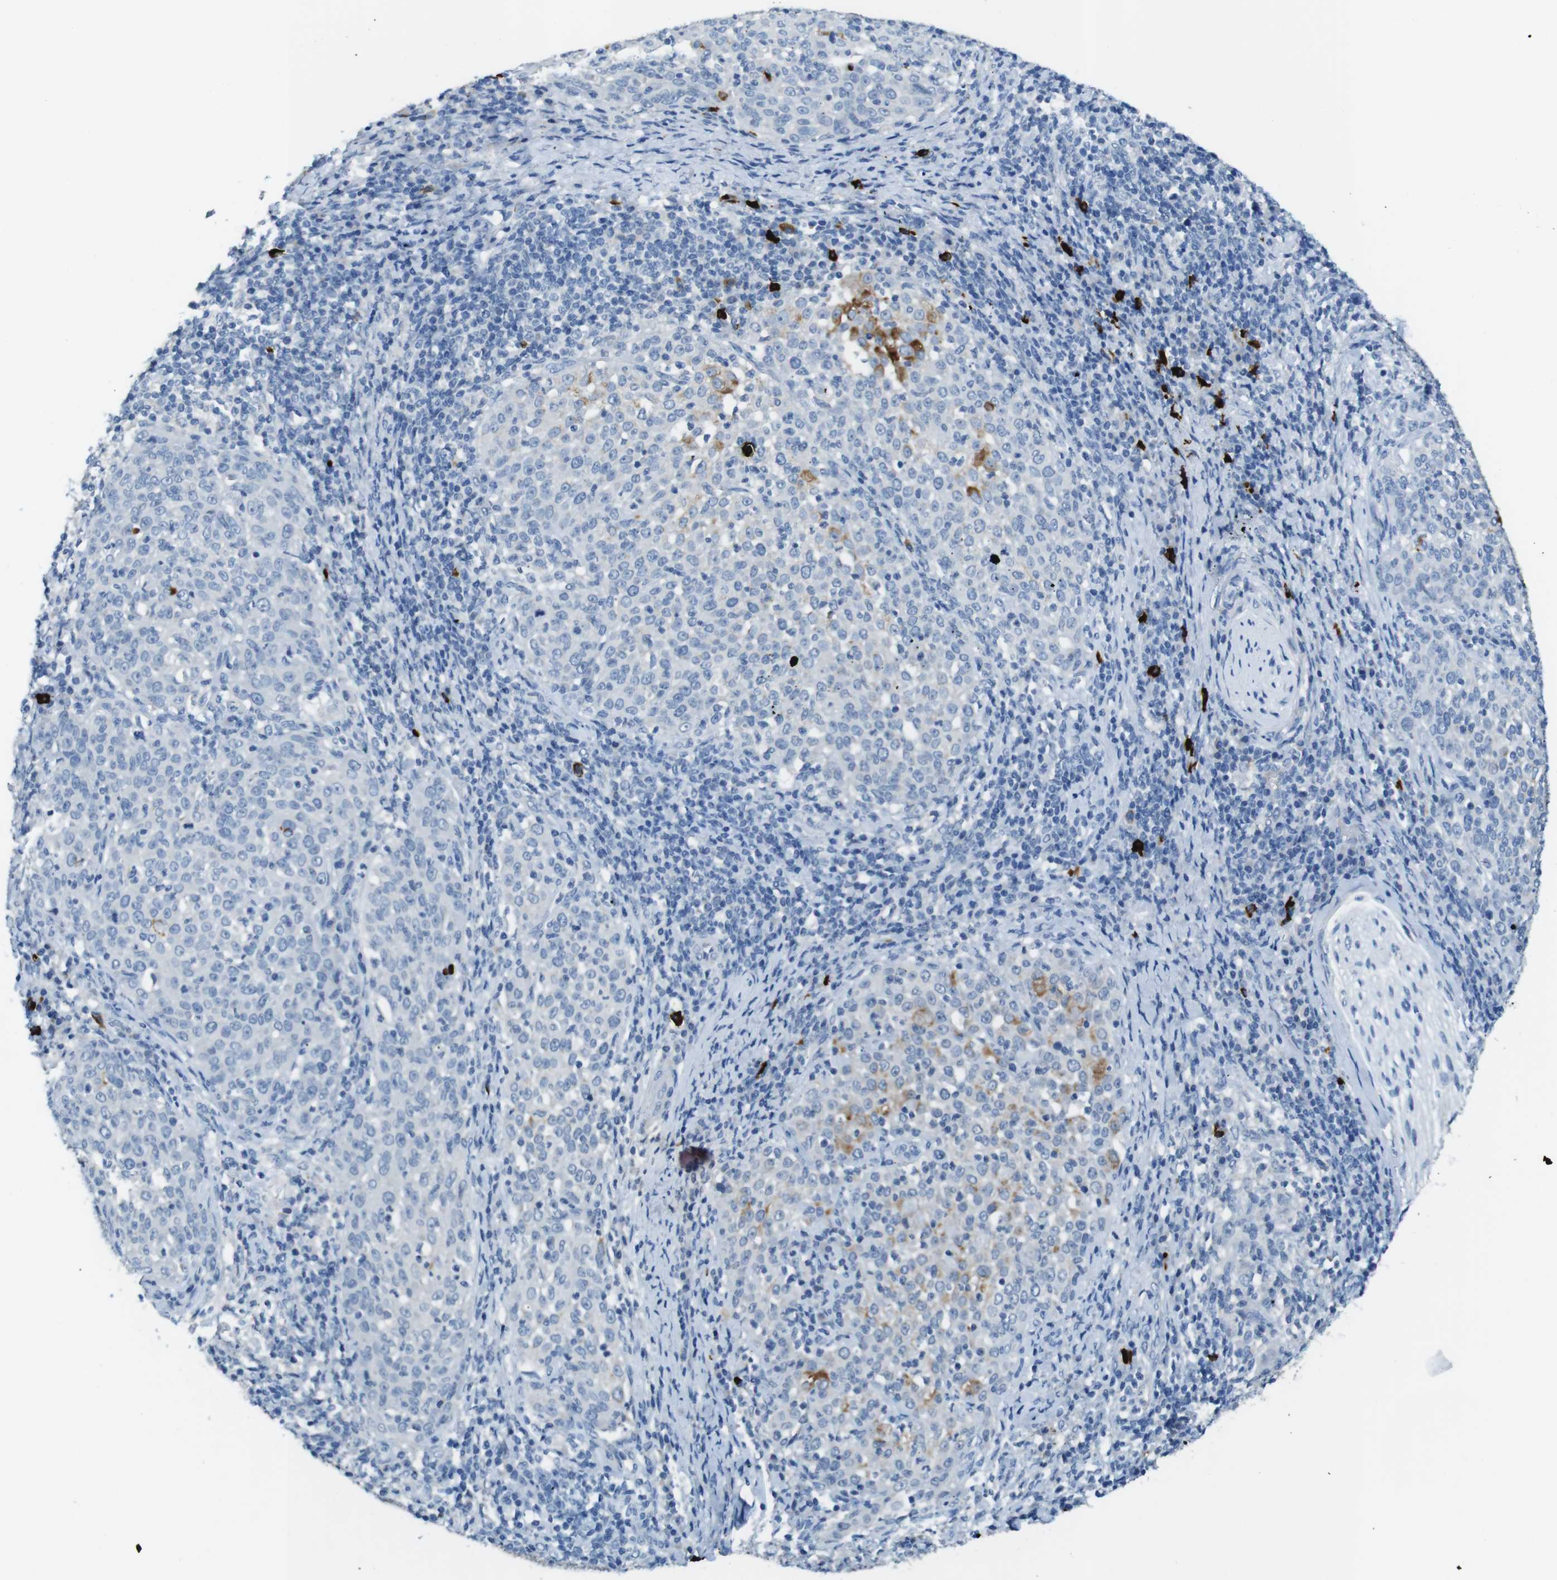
{"staining": {"intensity": "weak", "quantity": "<25%", "location": "cytoplasmic/membranous"}, "tissue": "cervical cancer", "cell_type": "Tumor cells", "image_type": "cancer", "snomed": [{"axis": "morphology", "description": "Squamous cell carcinoma, NOS"}, {"axis": "topography", "description": "Cervix"}], "caption": "IHC micrograph of squamous cell carcinoma (cervical) stained for a protein (brown), which exhibits no expression in tumor cells. (DAB (3,3'-diaminobenzidine) IHC visualized using brightfield microscopy, high magnification).", "gene": "SLC35A3", "patient": {"sex": "female", "age": 51}}